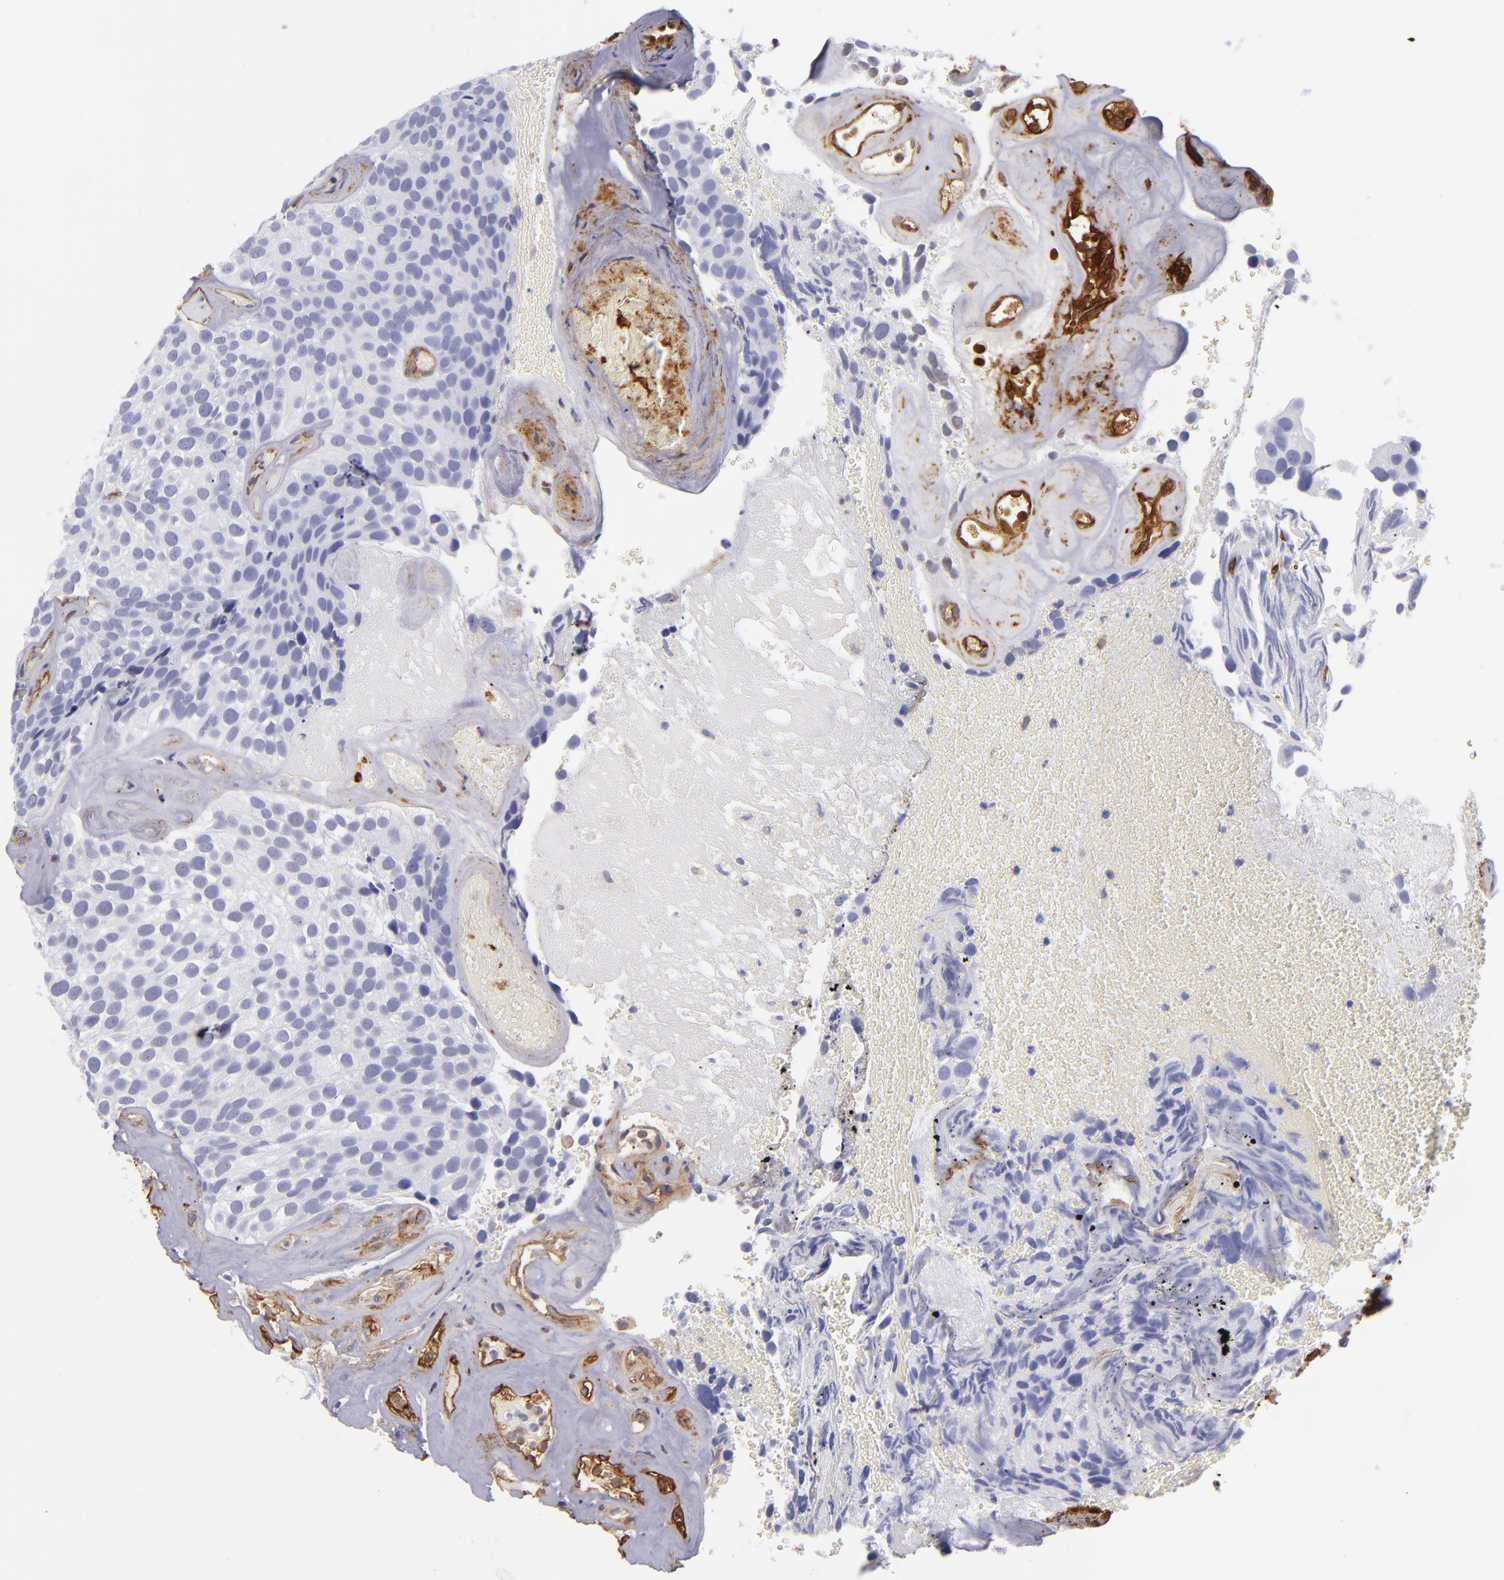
{"staining": {"intensity": "negative", "quantity": "none", "location": "none"}, "tissue": "urothelial cancer", "cell_type": "Tumor cells", "image_type": "cancer", "snomed": [{"axis": "morphology", "description": "Urothelial carcinoma, High grade"}, {"axis": "topography", "description": "Urinary bladder"}], "caption": "DAB (3,3'-diaminobenzidine) immunohistochemical staining of human high-grade urothelial carcinoma shows no significant staining in tumor cells.", "gene": "ENTPD1", "patient": {"sex": "male", "age": 72}}